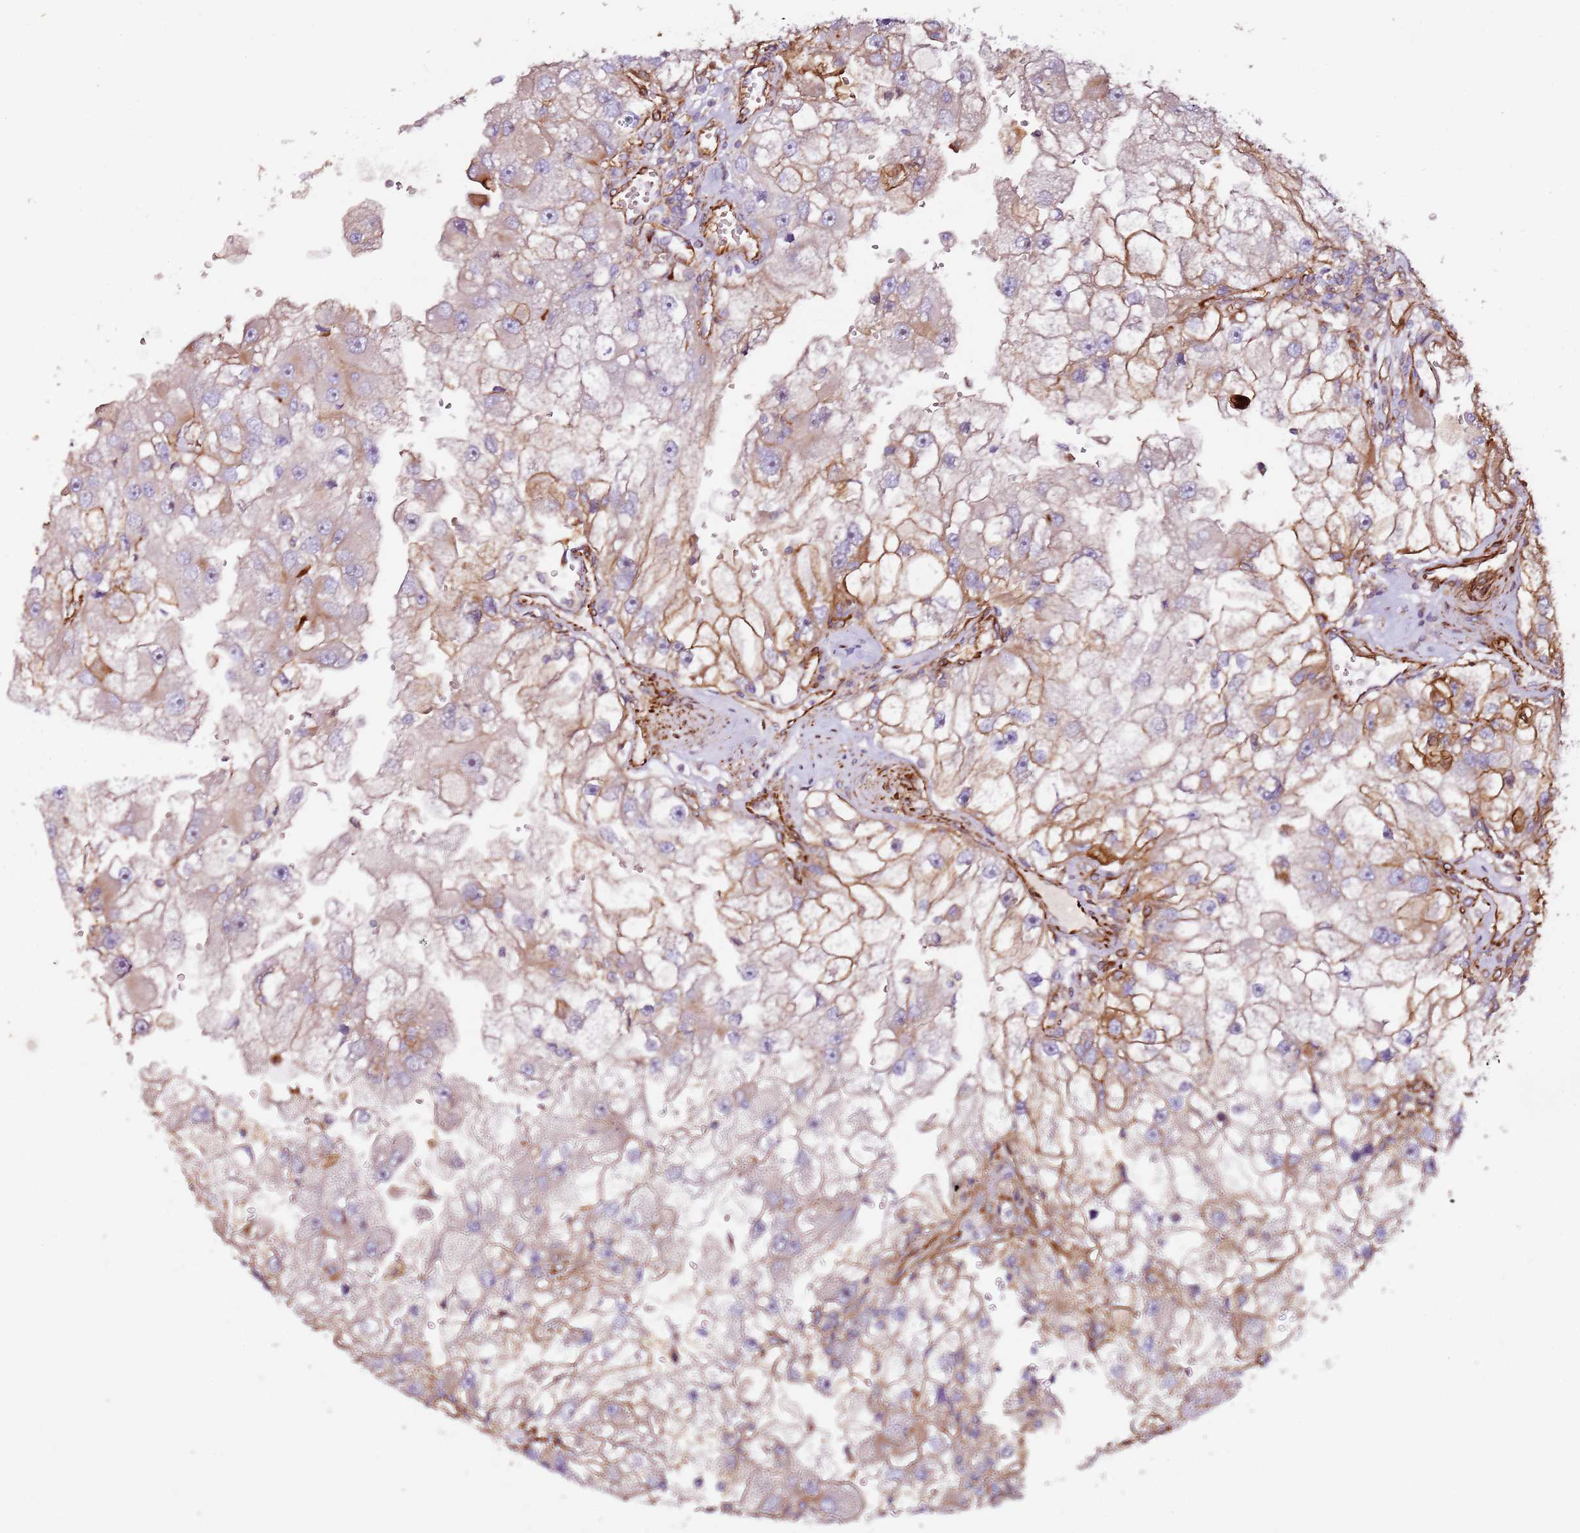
{"staining": {"intensity": "moderate", "quantity": ">75%", "location": "cytoplasmic/membranous"}, "tissue": "renal cancer", "cell_type": "Tumor cells", "image_type": "cancer", "snomed": [{"axis": "morphology", "description": "Adenocarcinoma, NOS"}, {"axis": "topography", "description": "Kidney"}], "caption": "Immunohistochemistry image of adenocarcinoma (renal) stained for a protein (brown), which reveals medium levels of moderate cytoplasmic/membranous expression in approximately >75% of tumor cells.", "gene": "MRGPRE", "patient": {"sex": "male", "age": 63}}